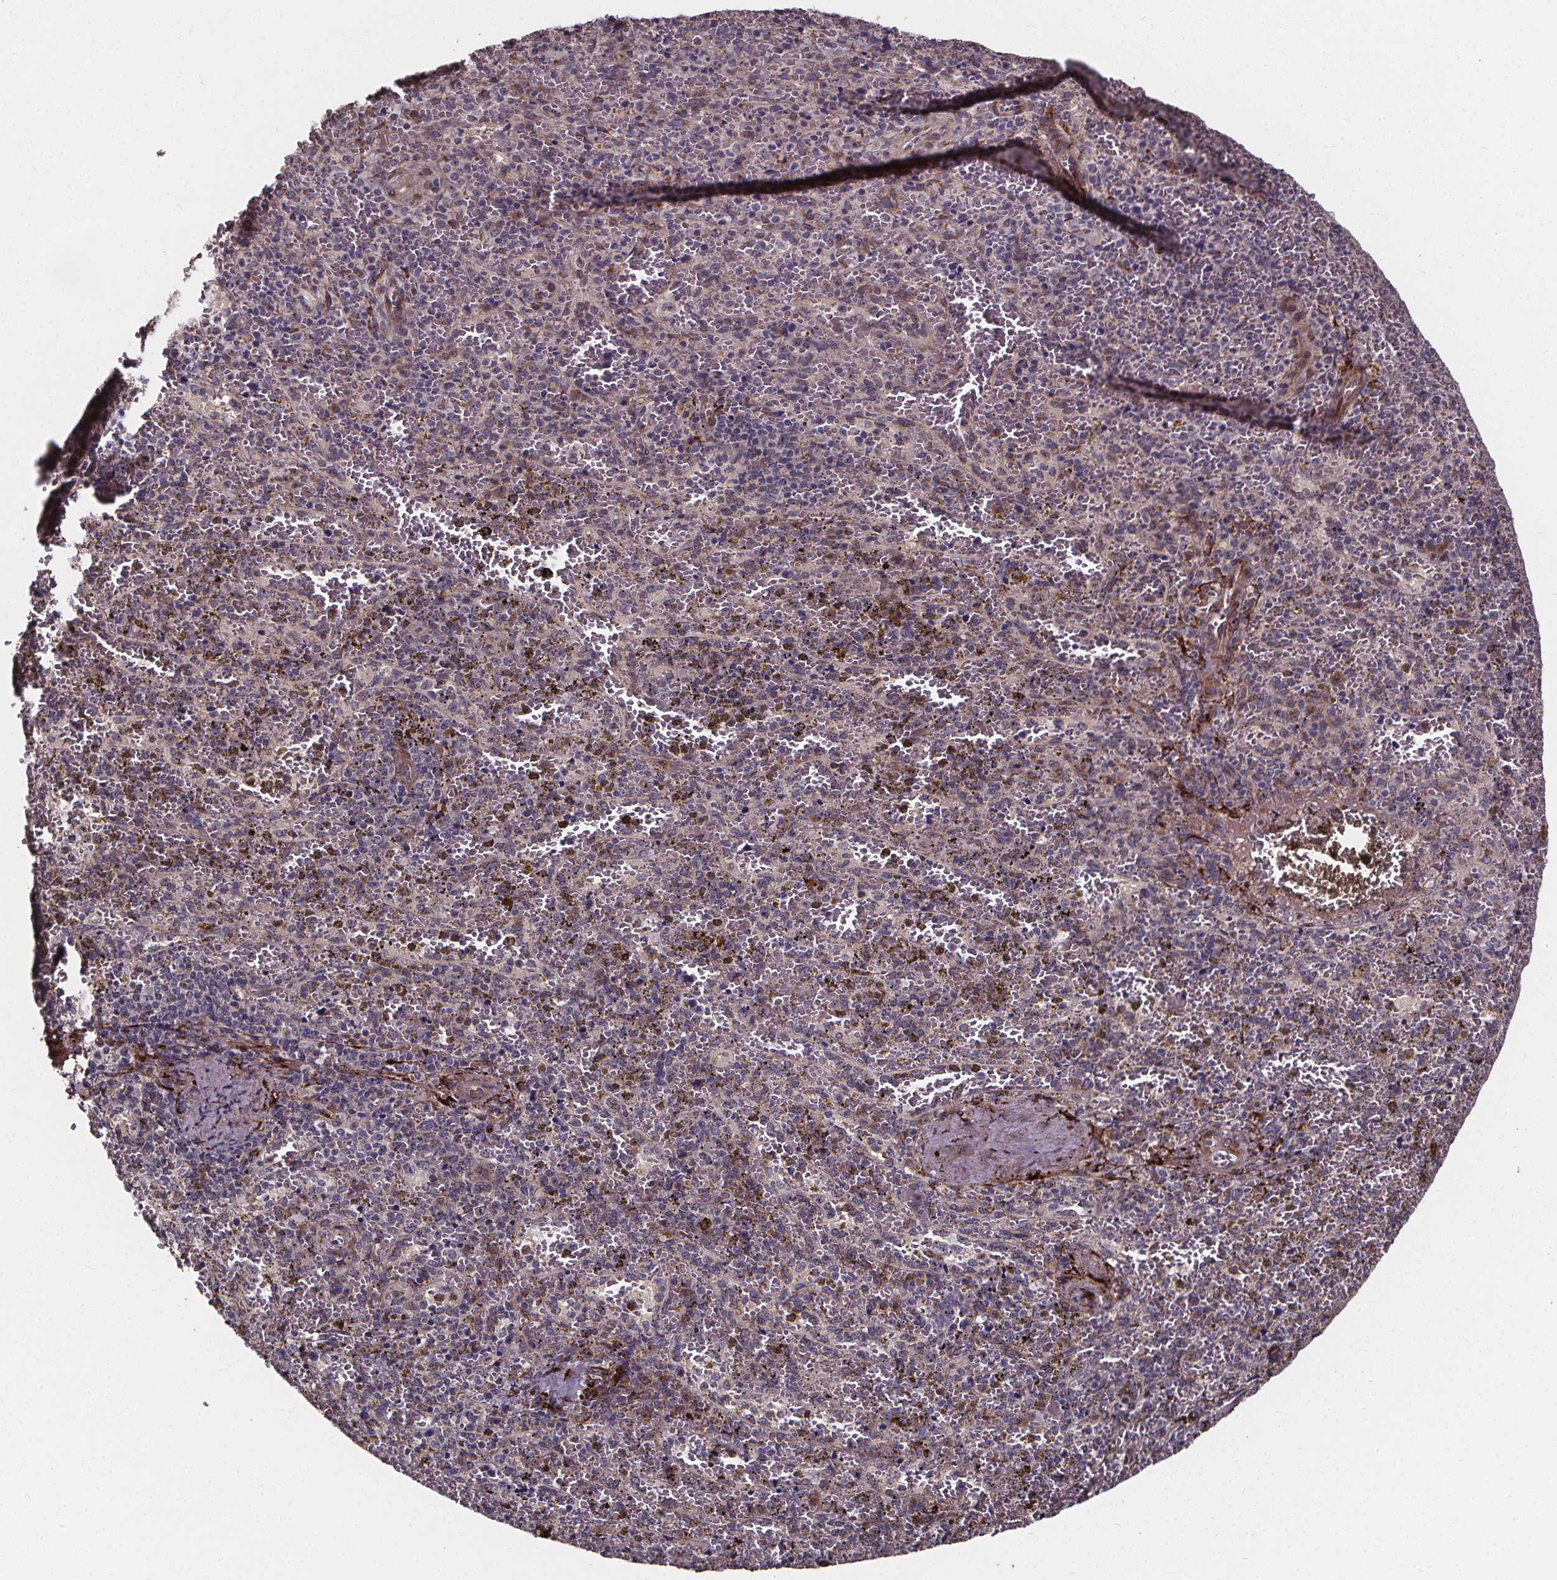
{"staining": {"intensity": "negative", "quantity": "none", "location": "none"}, "tissue": "spleen", "cell_type": "Cells in red pulp", "image_type": "normal", "snomed": [{"axis": "morphology", "description": "Normal tissue, NOS"}, {"axis": "topography", "description": "Spleen"}], "caption": "The IHC image has no significant expression in cells in red pulp of spleen. (IHC, brightfield microscopy, high magnification).", "gene": "AEBP1", "patient": {"sex": "female", "age": 50}}